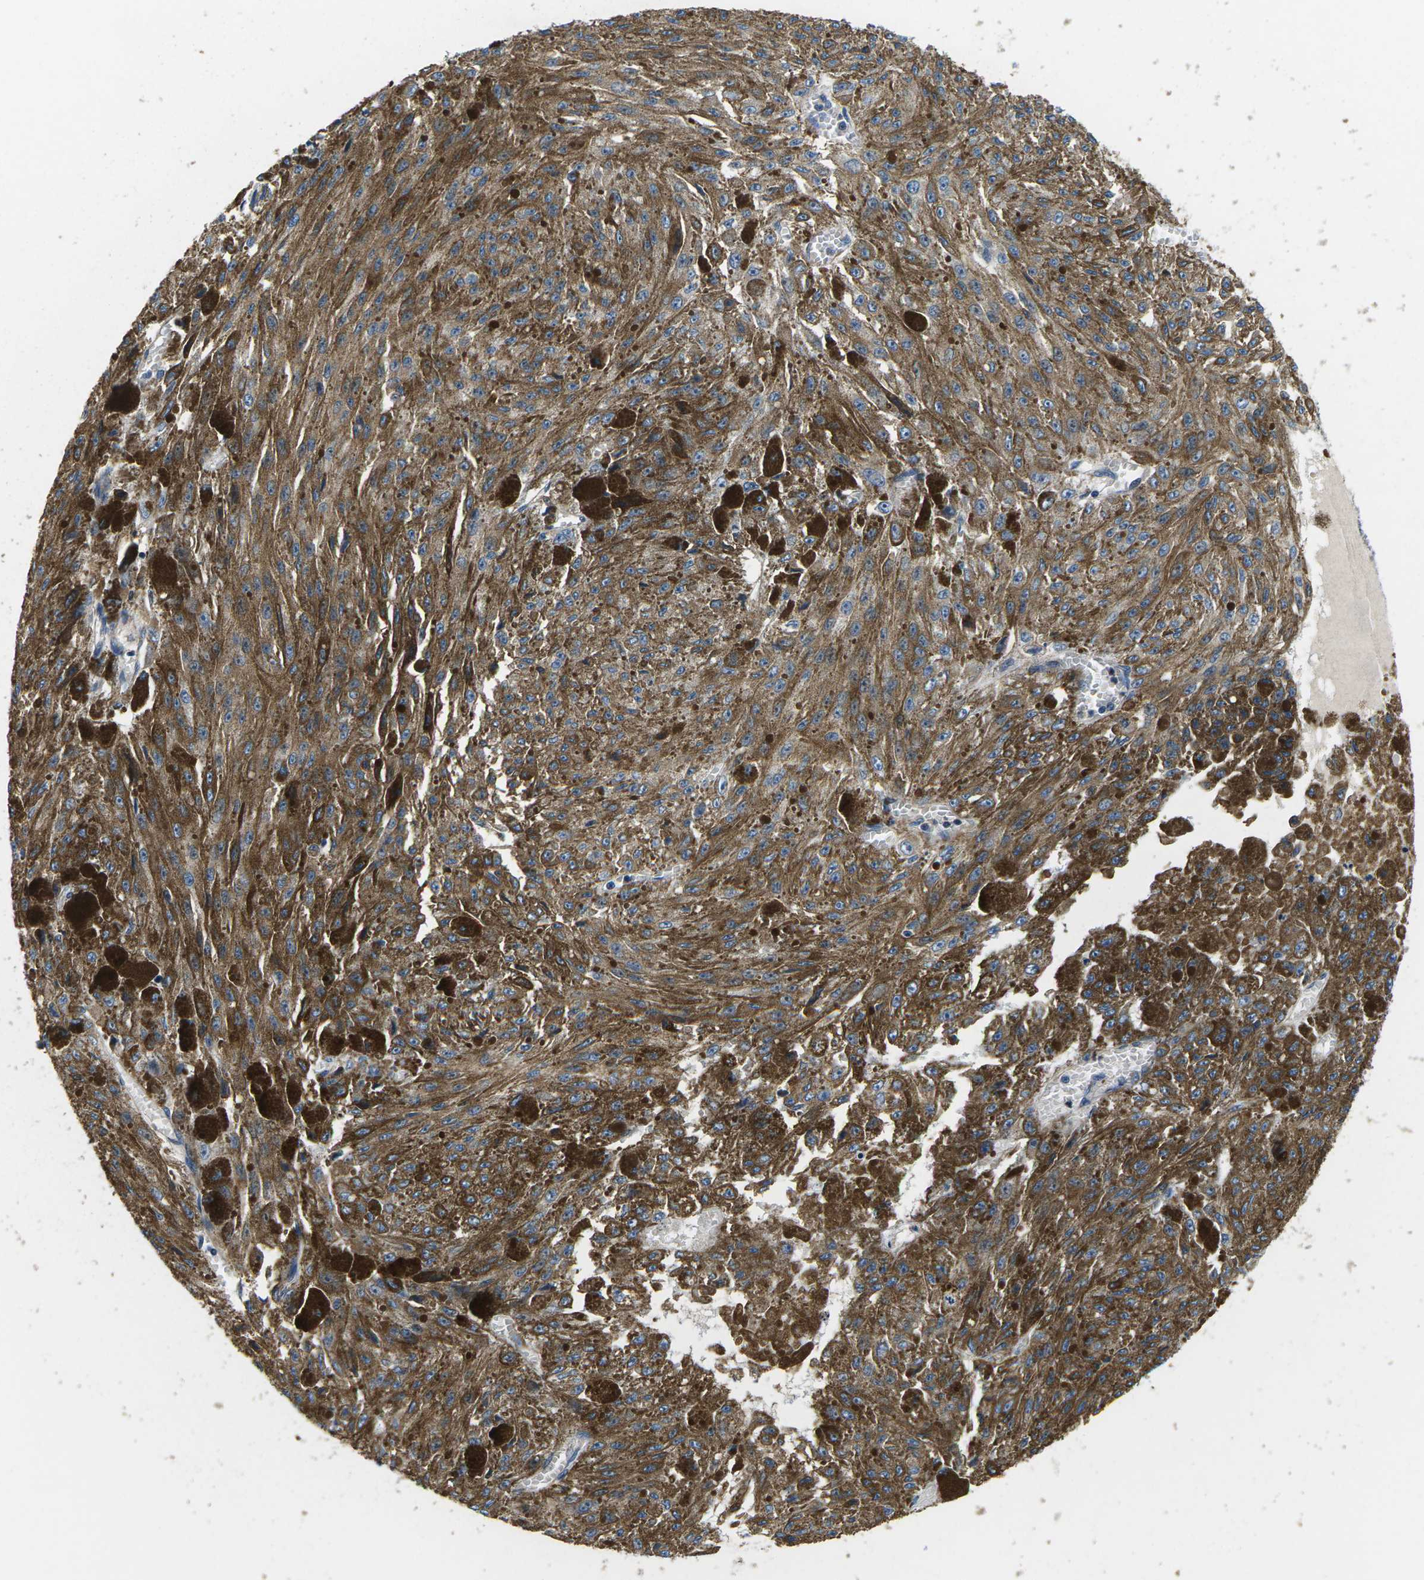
{"staining": {"intensity": "moderate", "quantity": ">75%", "location": "cytoplasmic/membranous"}, "tissue": "melanoma", "cell_type": "Tumor cells", "image_type": "cancer", "snomed": [{"axis": "morphology", "description": "Malignant melanoma, NOS"}, {"axis": "topography", "description": "Other"}], "caption": "An IHC histopathology image of neoplastic tissue is shown. Protein staining in brown shows moderate cytoplasmic/membranous positivity in melanoma within tumor cells. The staining was performed using DAB (3,3'-diaminobenzidine) to visualize the protein expression in brown, while the nuclei were stained in blue with hematoxylin (Magnification: 20x).", "gene": "PLCE1", "patient": {"sex": "male", "age": 79}}